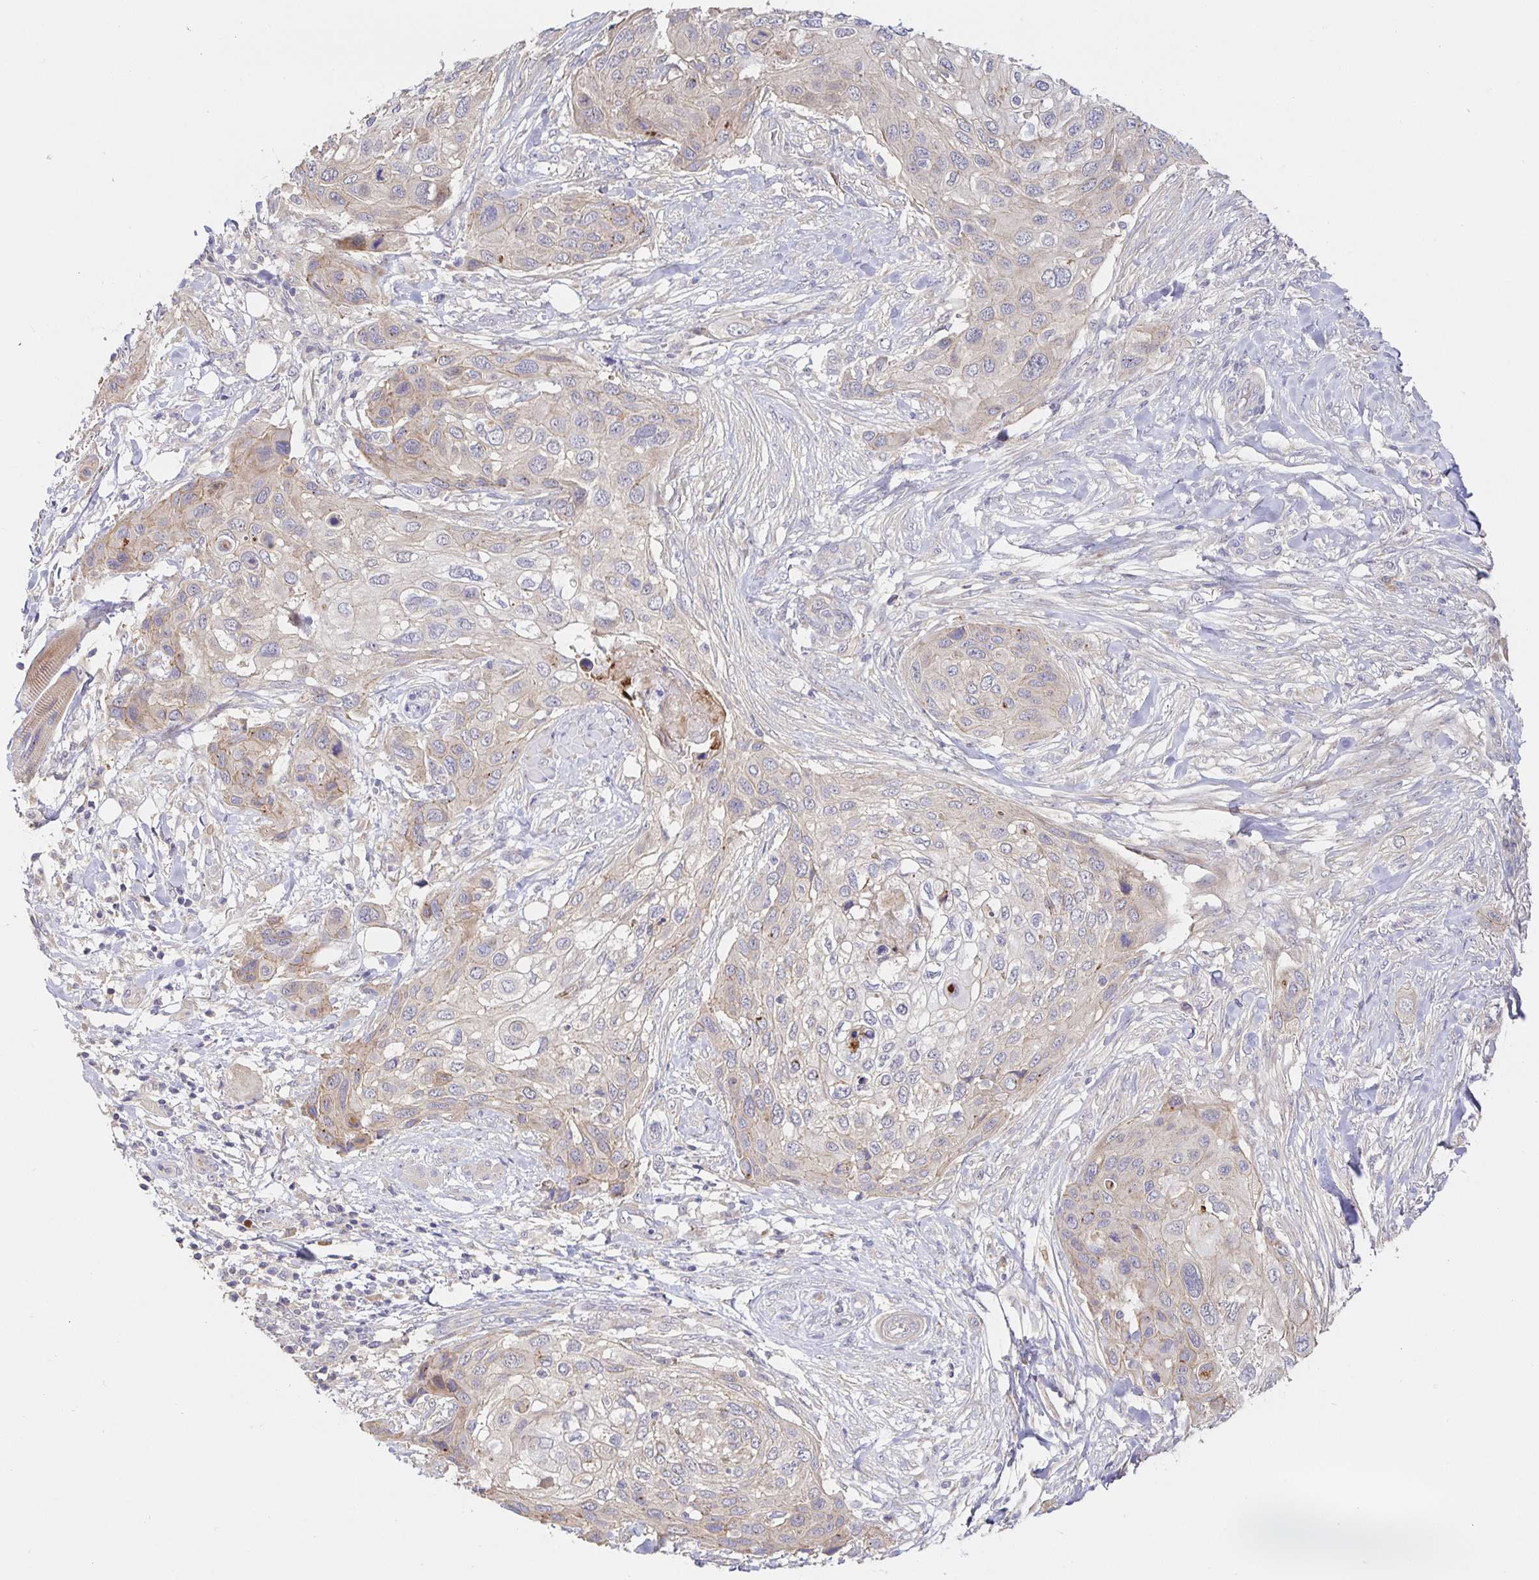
{"staining": {"intensity": "weak", "quantity": "25%-75%", "location": "cytoplasmic/membranous"}, "tissue": "skin cancer", "cell_type": "Tumor cells", "image_type": "cancer", "snomed": [{"axis": "morphology", "description": "Squamous cell carcinoma, NOS"}, {"axis": "topography", "description": "Skin"}], "caption": "Squamous cell carcinoma (skin) stained for a protein reveals weak cytoplasmic/membranous positivity in tumor cells.", "gene": "ZDHHC11", "patient": {"sex": "female", "age": 87}}